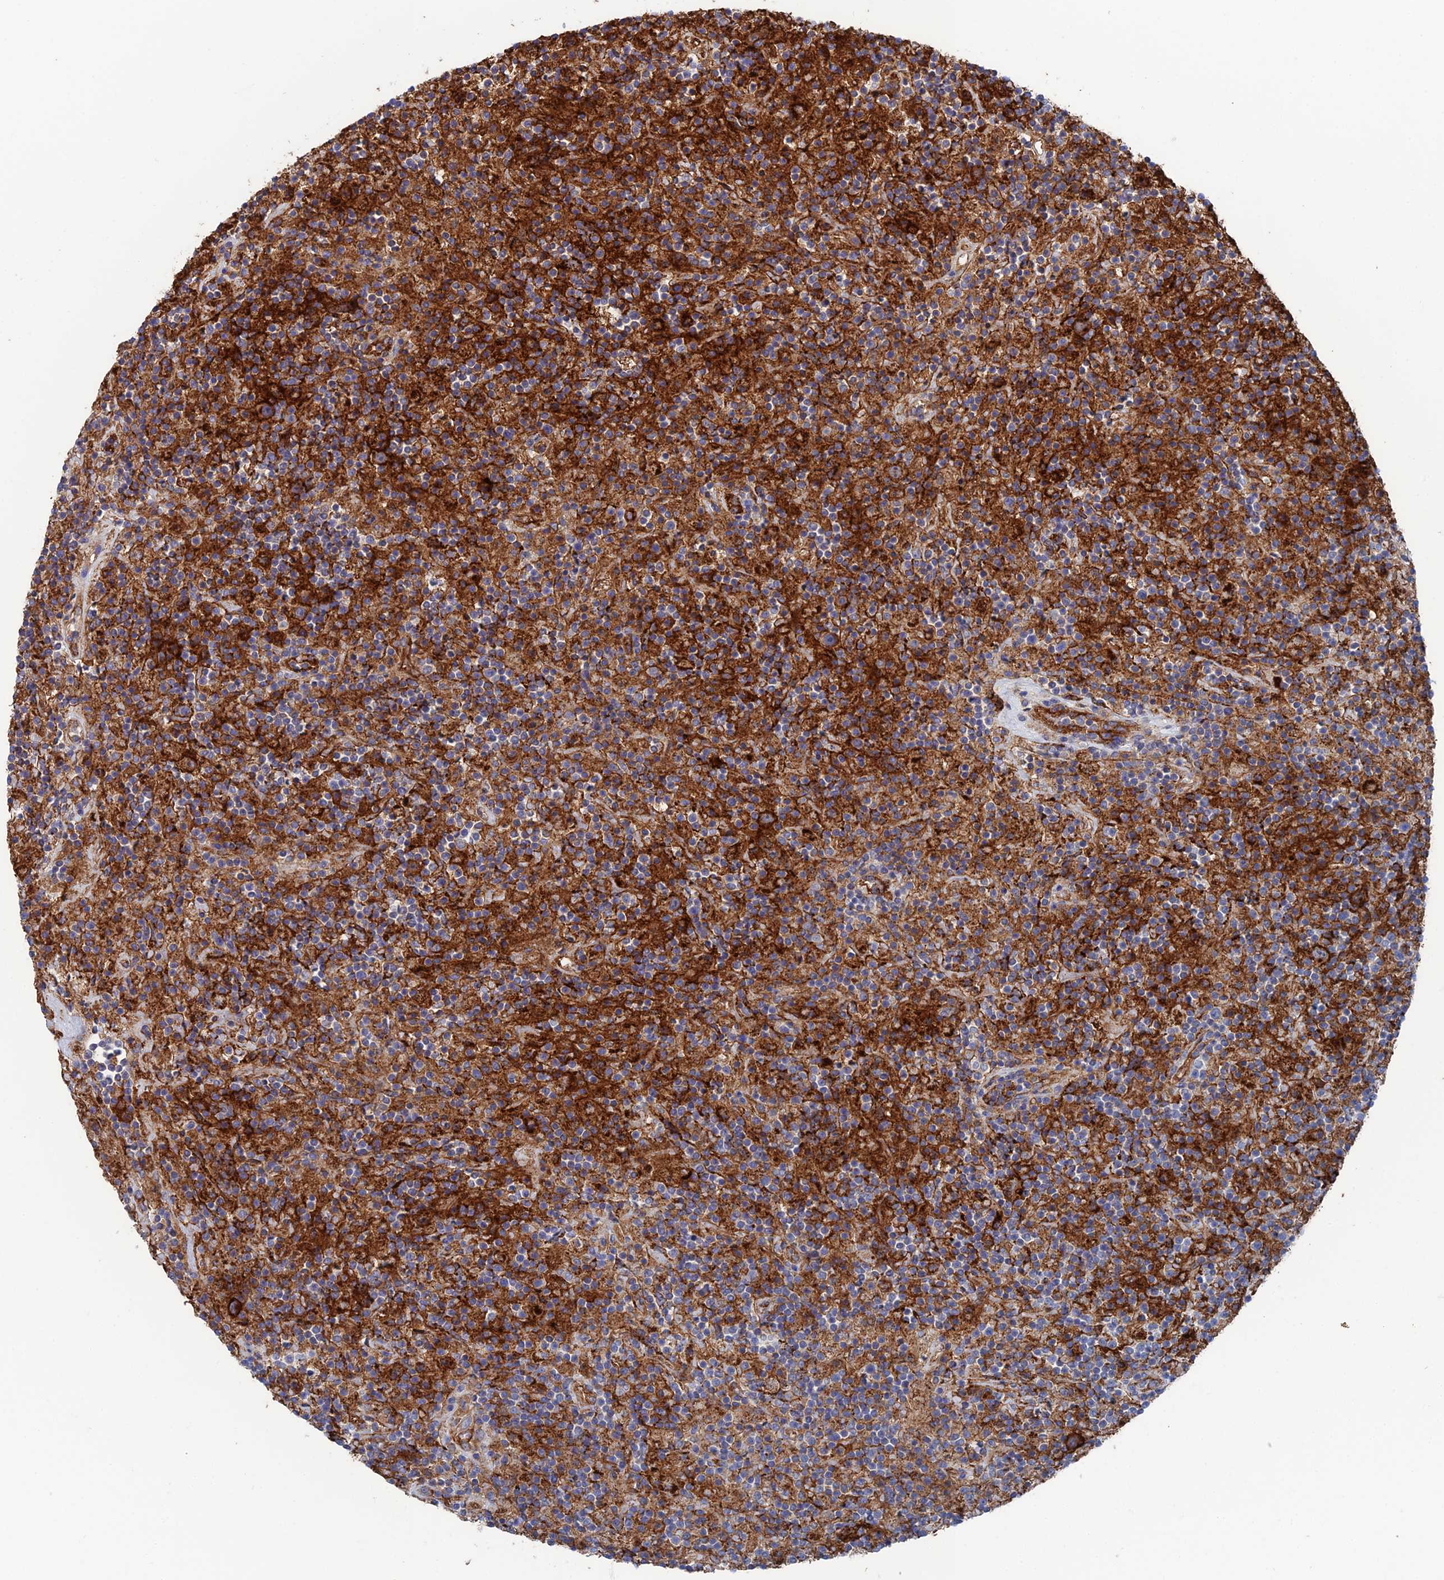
{"staining": {"intensity": "strong", "quantity": "25%-75%", "location": "cytoplasmic/membranous"}, "tissue": "lymphoma", "cell_type": "Tumor cells", "image_type": "cancer", "snomed": [{"axis": "morphology", "description": "Hodgkin's disease, NOS"}, {"axis": "topography", "description": "Lymph node"}], "caption": "Lymphoma stained with IHC reveals strong cytoplasmic/membranous expression in approximately 25%-75% of tumor cells. (DAB = brown stain, brightfield microscopy at high magnification).", "gene": "SNX11", "patient": {"sex": "male", "age": 70}}